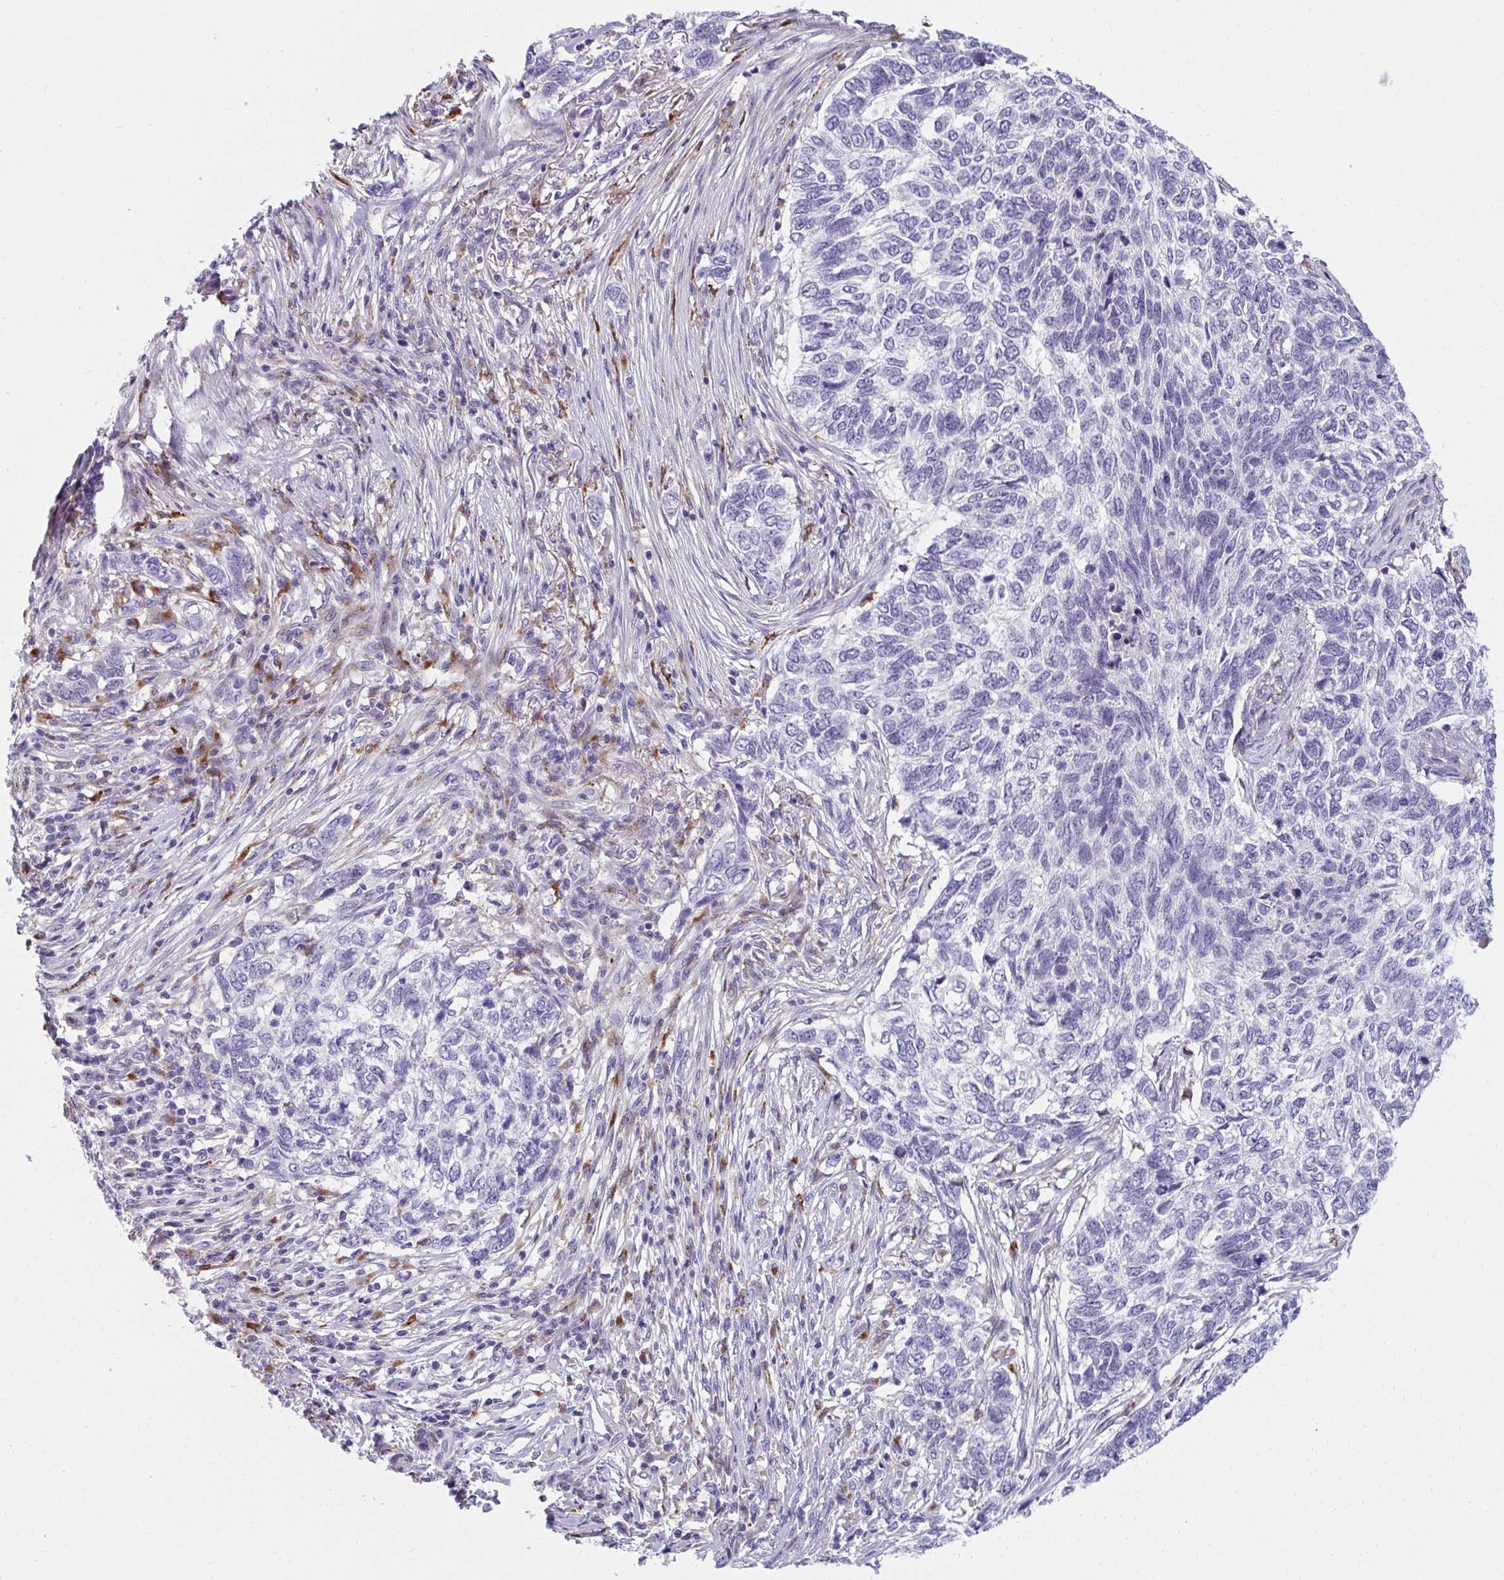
{"staining": {"intensity": "negative", "quantity": "none", "location": "none"}, "tissue": "skin cancer", "cell_type": "Tumor cells", "image_type": "cancer", "snomed": [{"axis": "morphology", "description": "Basal cell carcinoma"}, {"axis": "topography", "description": "Skin"}], "caption": "Human skin cancer (basal cell carcinoma) stained for a protein using immunohistochemistry shows no expression in tumor cells.", "gene": "EIF1AD", "patient": {"sex": "female", "age": 65}}